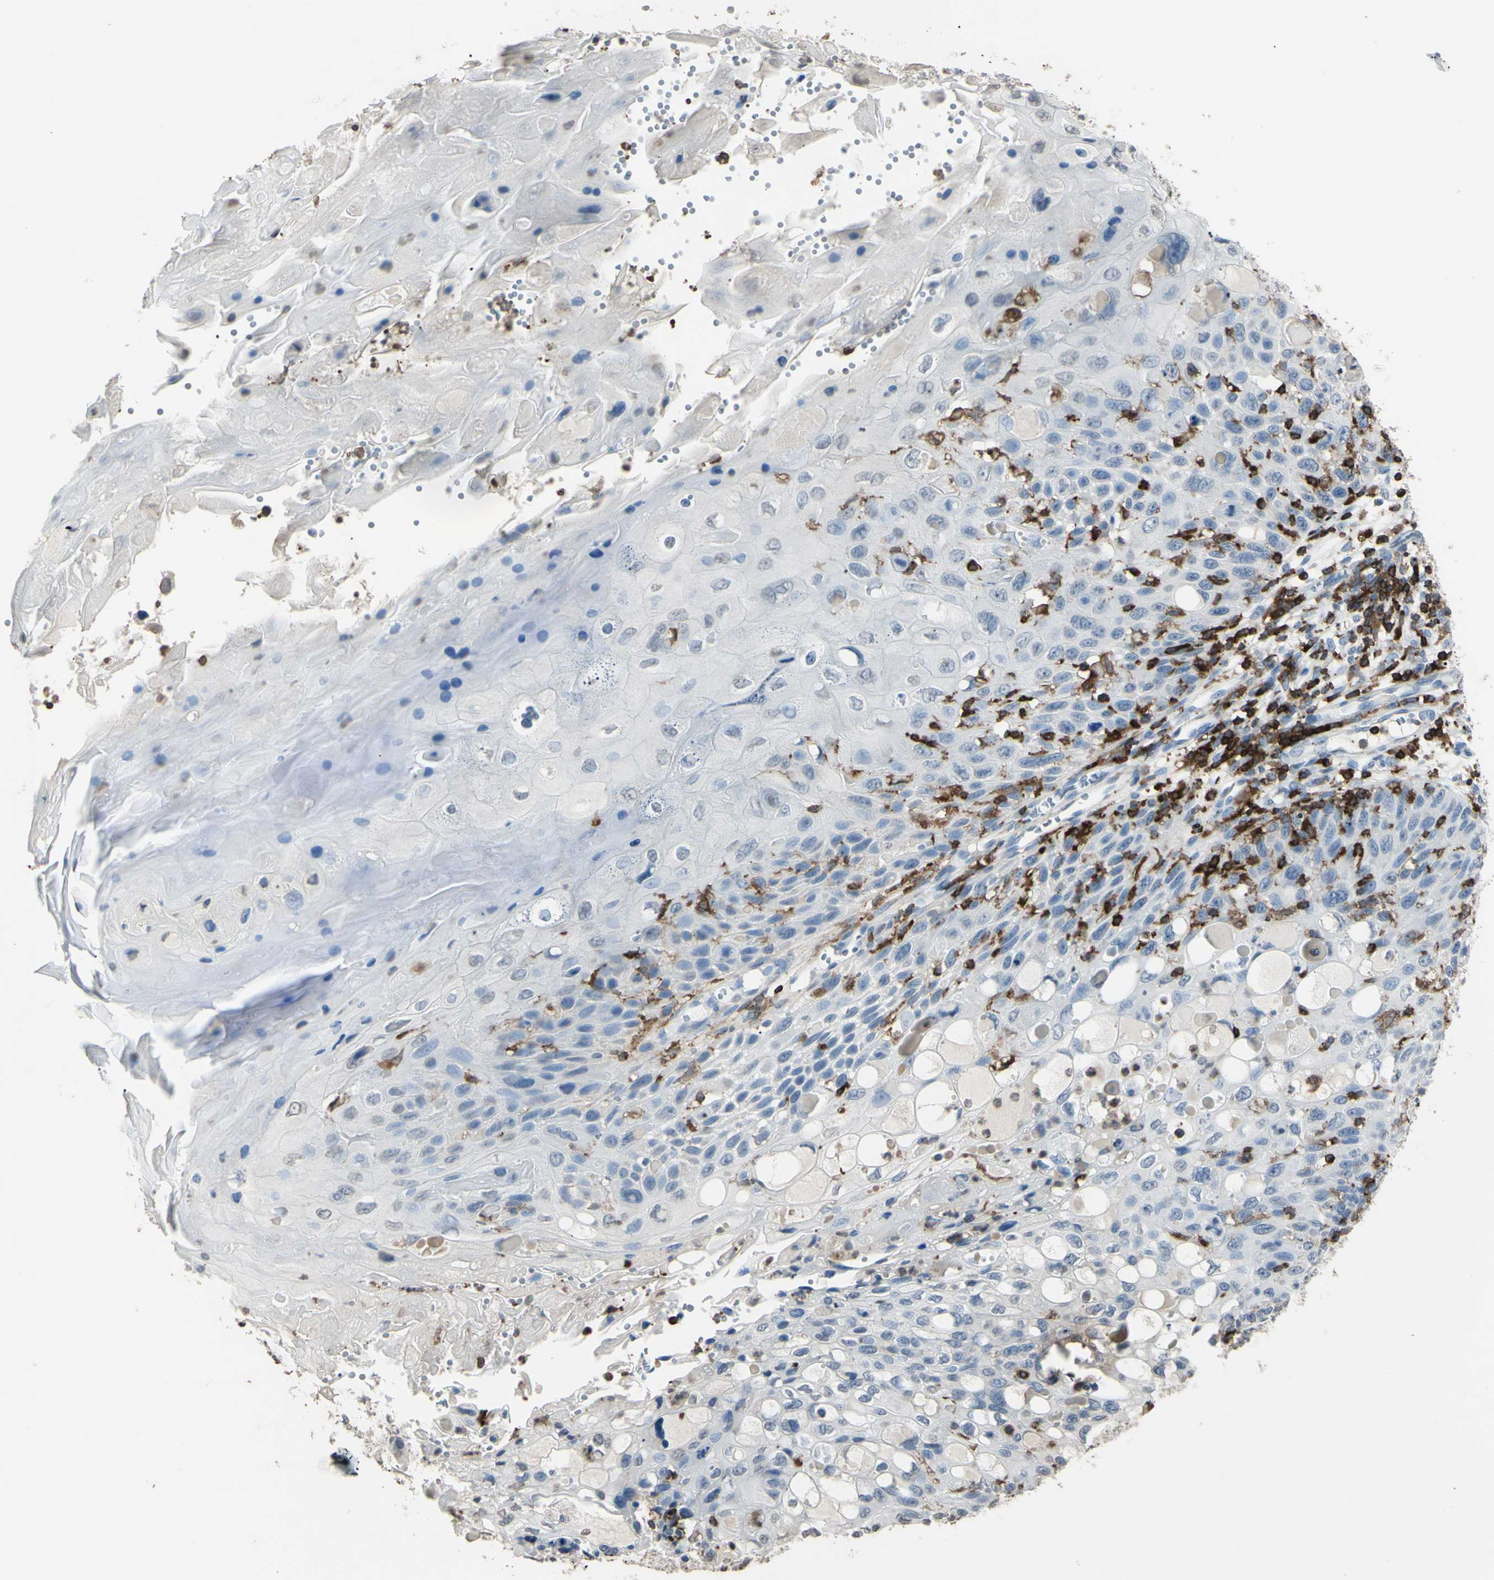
{"staining": {"intensity": "negative", "quantity": "none", "location": "none"}, "tissue": "cervical cancer", "cell_type": "Tumor cells", "image_type": "cancer", "snomed": [{"axis": "morphology", "description": "Squamous cell carcinoma, NOS"}, {"axis": "topography", "description": "Cervix"}], "caption": "This is an immunohistochemistry (IHC) photomicrograph of human squamous cell carcinoma (cervical). There is no expression in tumor cells.", "gene": "PSTPIP1", "patient": {"sex": "female", "age": 70}}